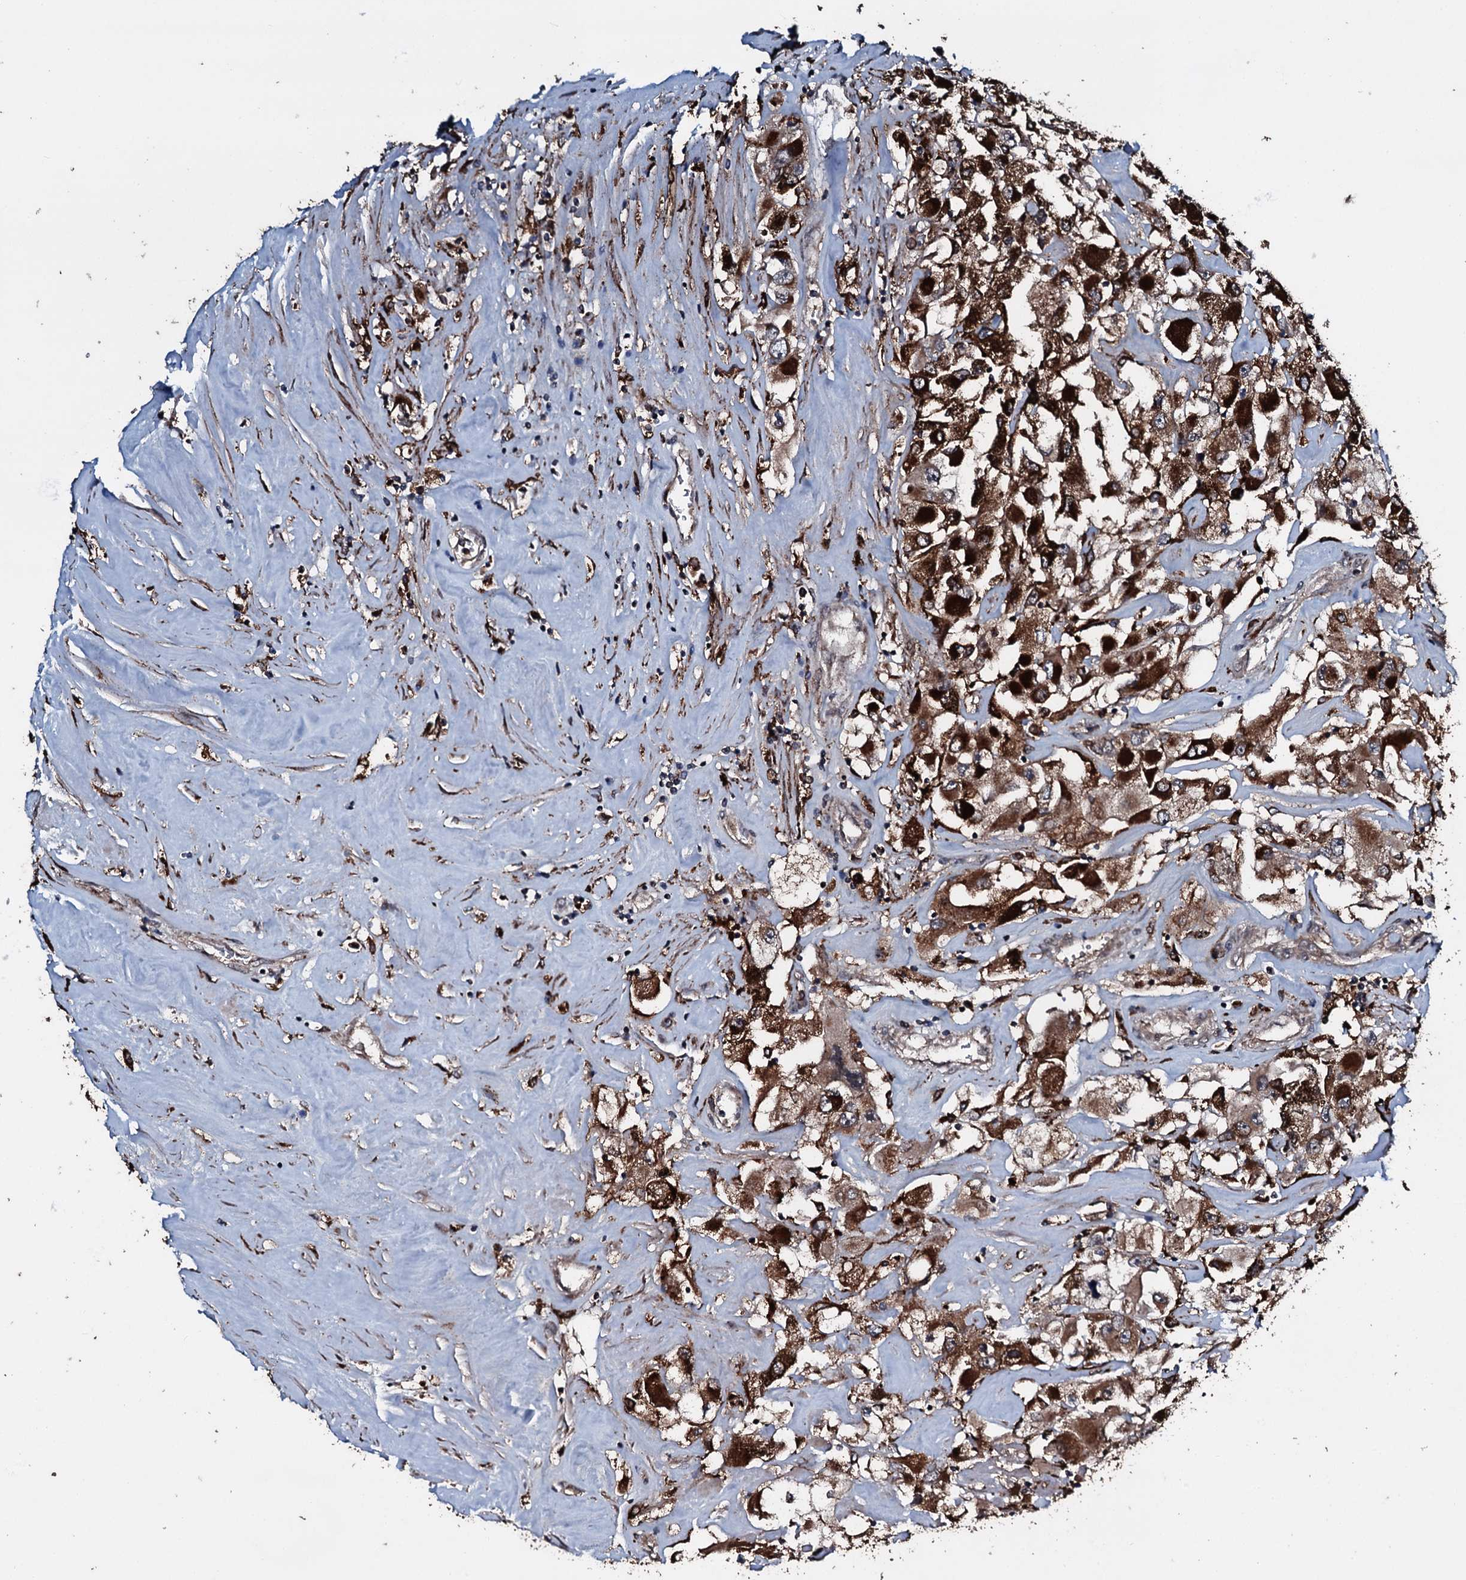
{"staining": {"intensity": "strong", "quantity": ">75%", "location": "cytoplasmic/membranous"}, "tissue": "renal cancer", "cell_type": "Tumor cells", "image_type": "cancer", "snomed": [{"axis": "morphology", "description": "Adenocarcinoma, NOS"}, {"axis": "topography", "description": "Kidney"}], "caption": "Brown immunohistochemical staining in adenocarcinoma (renal) demonstrates strong cytoplasmic/membranous expression in about >75% of tumor cells.", "gene": "TPGS2", "patient": {"sex": "female", "age": 52}}